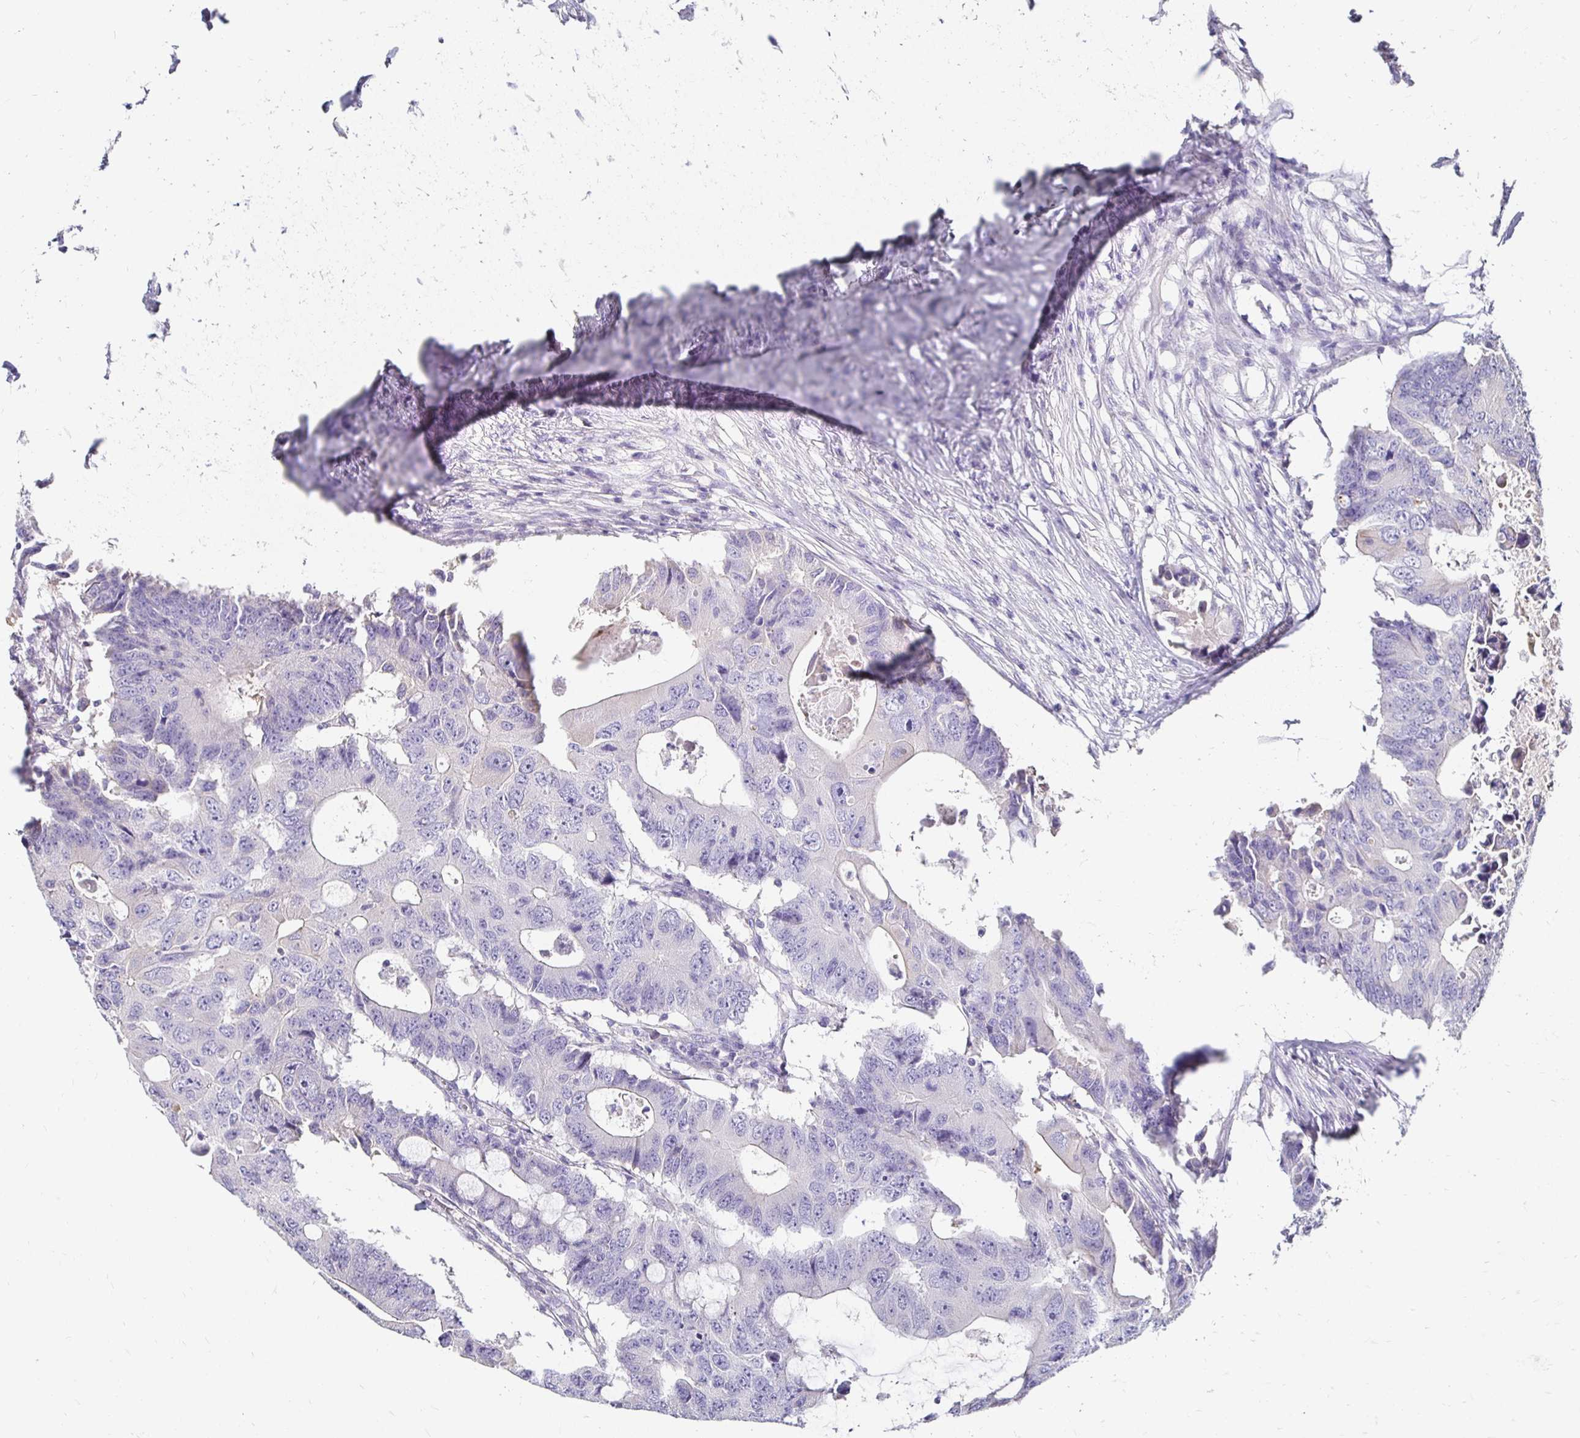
{"staining": {"intensity": "negative", "quantity": "none", "location": "none"}, "tissue": "colorectal cancer", "cell_type": "Tumor cells", "image_type": "cancer", "snomed": [{"axis": "morphology", "description": "Adenocarcinoma, NOS"}, {"axis": "topography", "description": "Colon"}], "caption": "A high-resolution histopathology image shows IHC staining of colorectal cancer (adenocarcinoma), which exhibits no significant positivity in tumor cells. (Stains: DAB immunohistochemistry (IHC) with hematoxylin counter stain, Microscopy: brightfield microscopy at high magnification).", "gene": "AKAP6", "patient": {"sex": "male", "age": 71}}